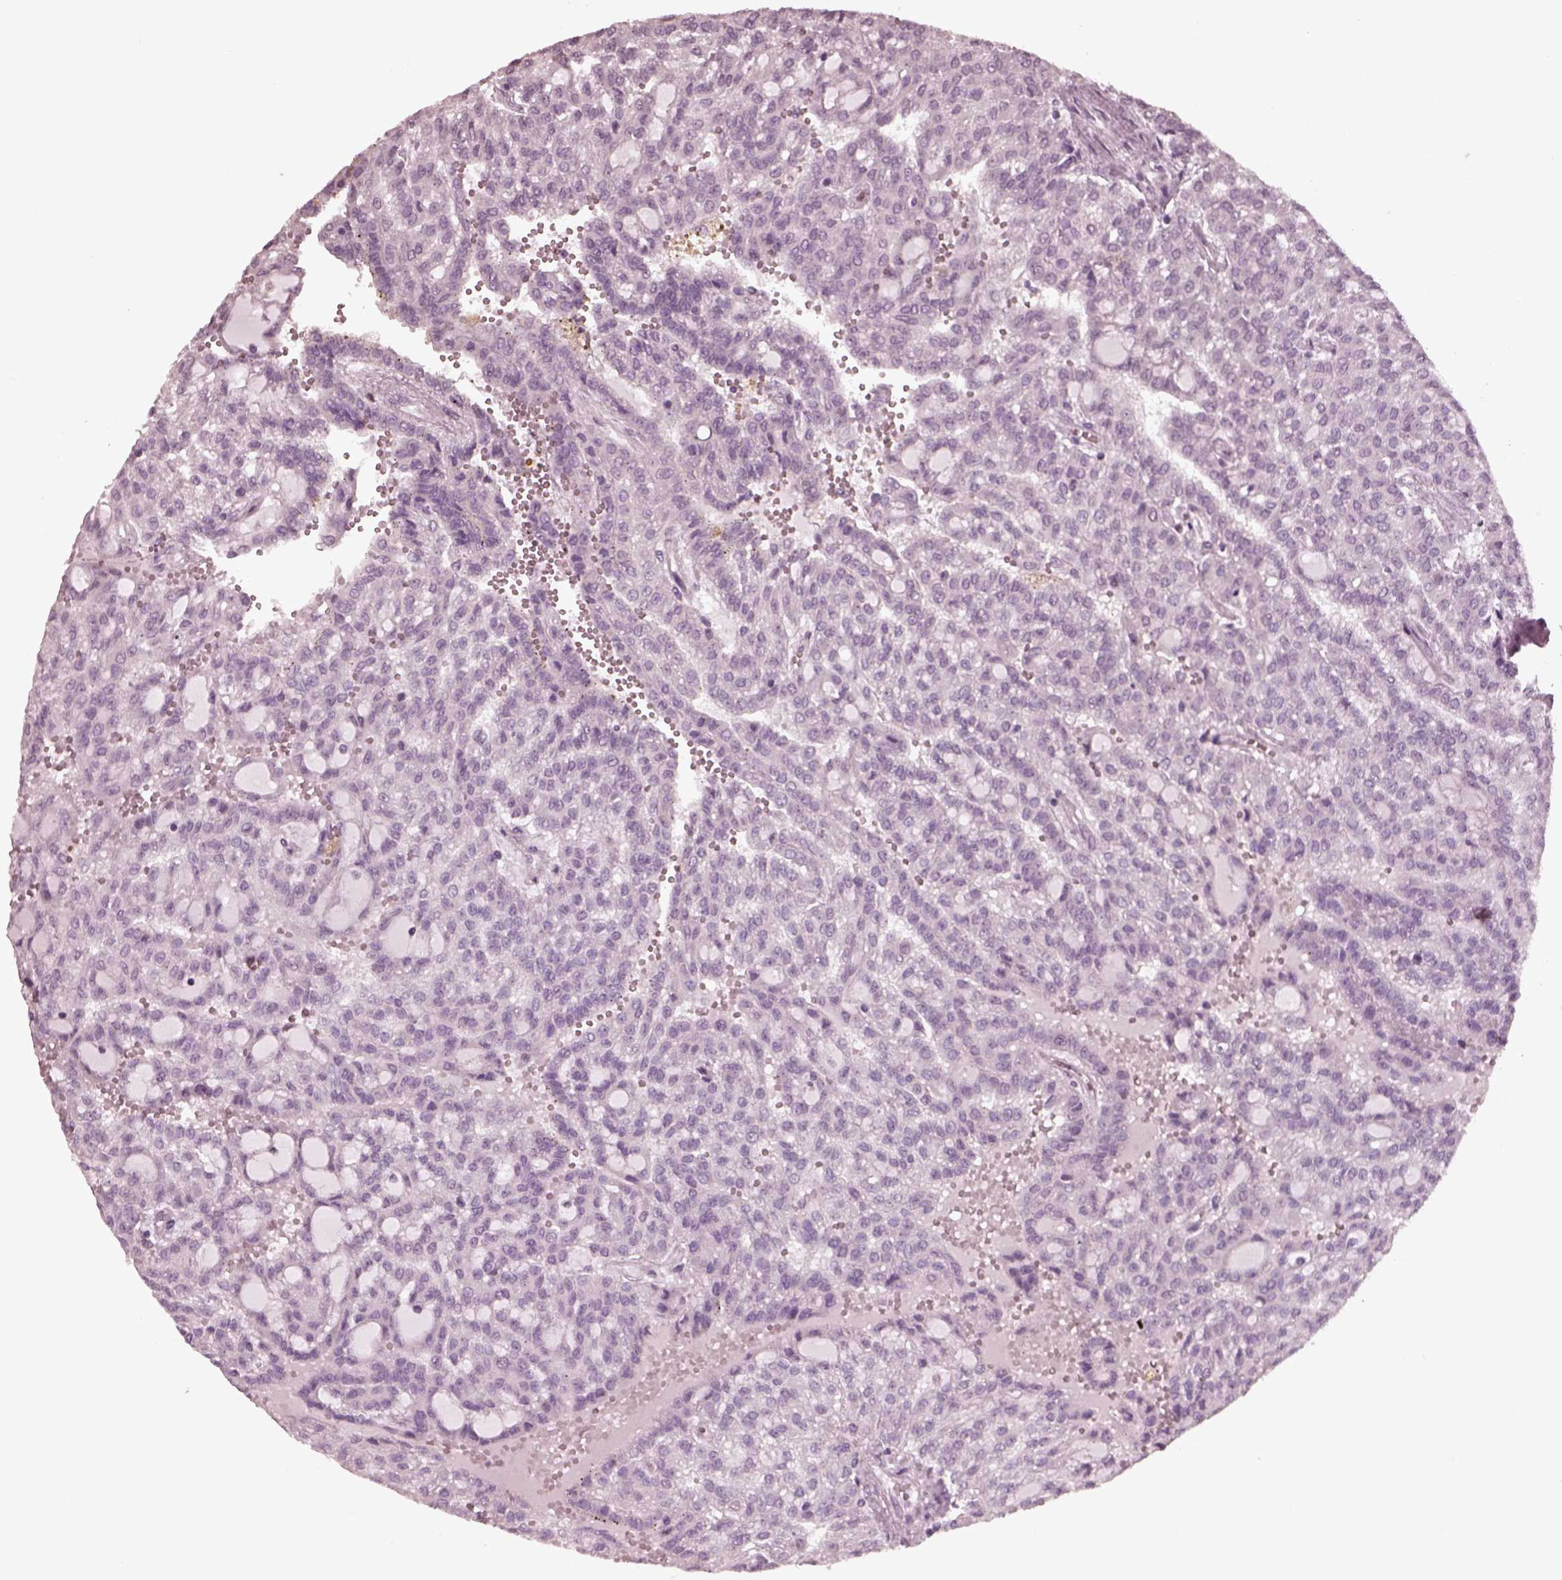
{"staining": {"intensity": "negative", "quantity": "none", "location": "none"}, "tissue": "renal cancer", "cell_type": "Tumor cells", "image_type": "cancer", "snomed": [{"axis": "morphology", "description": "Adenocarcinoma, NOS"}, {"axis": "topography", "description": "Kidney"}], "caption": "High power microscopy histopathology image of an IHC histopathology image of adenocarcinoma (renal), revealing no significant expression in tumor cells. (Immunohistochemistry (ihc), brightfield microscopy, high magnification).", "gene": "RCVRN", "patient": {"sex": "male", "age": 63}}